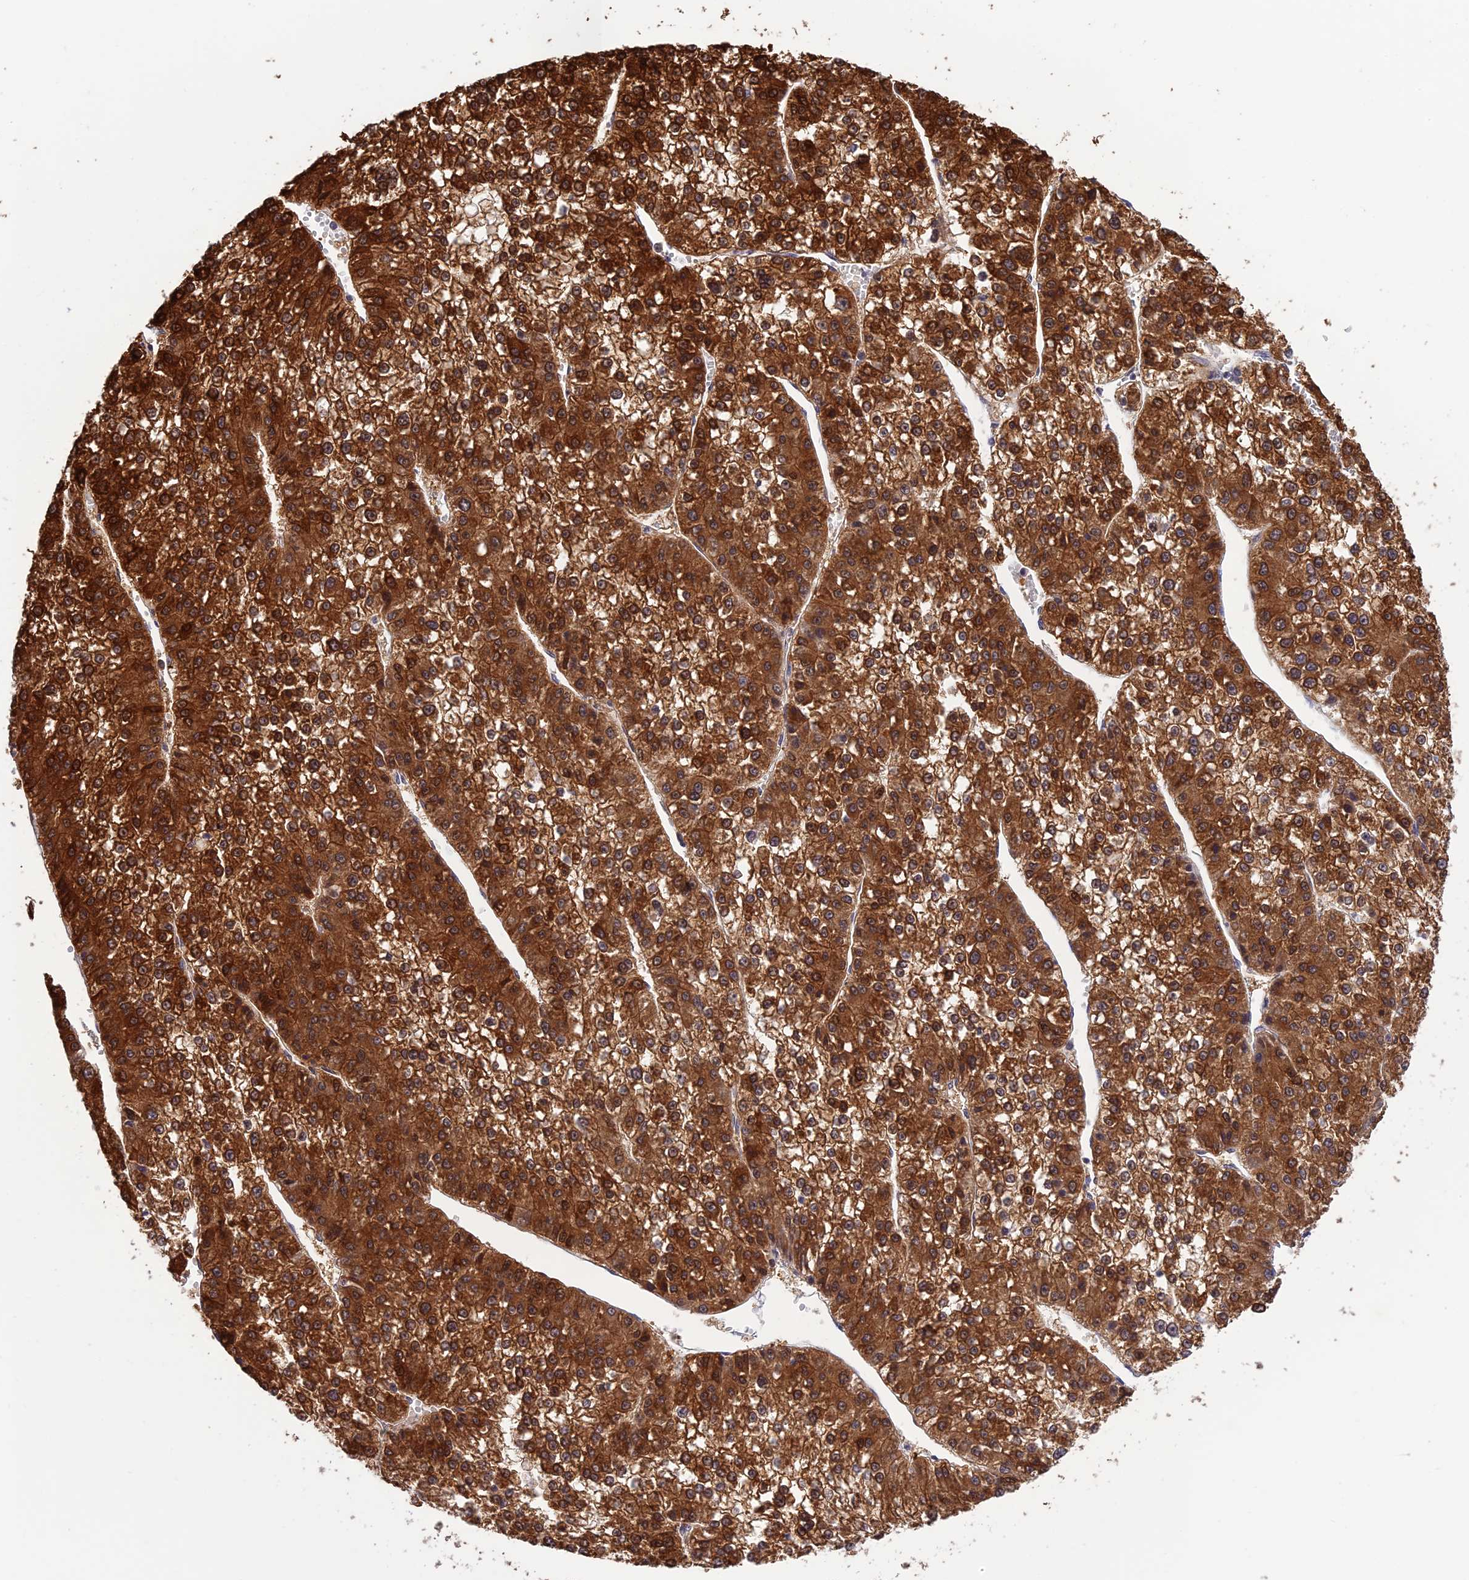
{"staining": {"intensity": "strong", "quantity": ">75%", "location": "cytoplasmic/membranous"}, "tissue": "liver cancer", "cell_type": "Tumor cells", "image_type": "cancer", "snomed": [{"axis": "morphology", "description": "Carcinoma, Hepatocellular, NOS"}, {"axis": "topography", "description": "Liver"}], "caption": "This histopathology image exhibits IHC staining of liver cancer, with high strong cytoplasmic/membranous staining in approximately >75% of tumor cells.", "gene": "MNS1", "patient": {"sex": "female", "age": 73}}